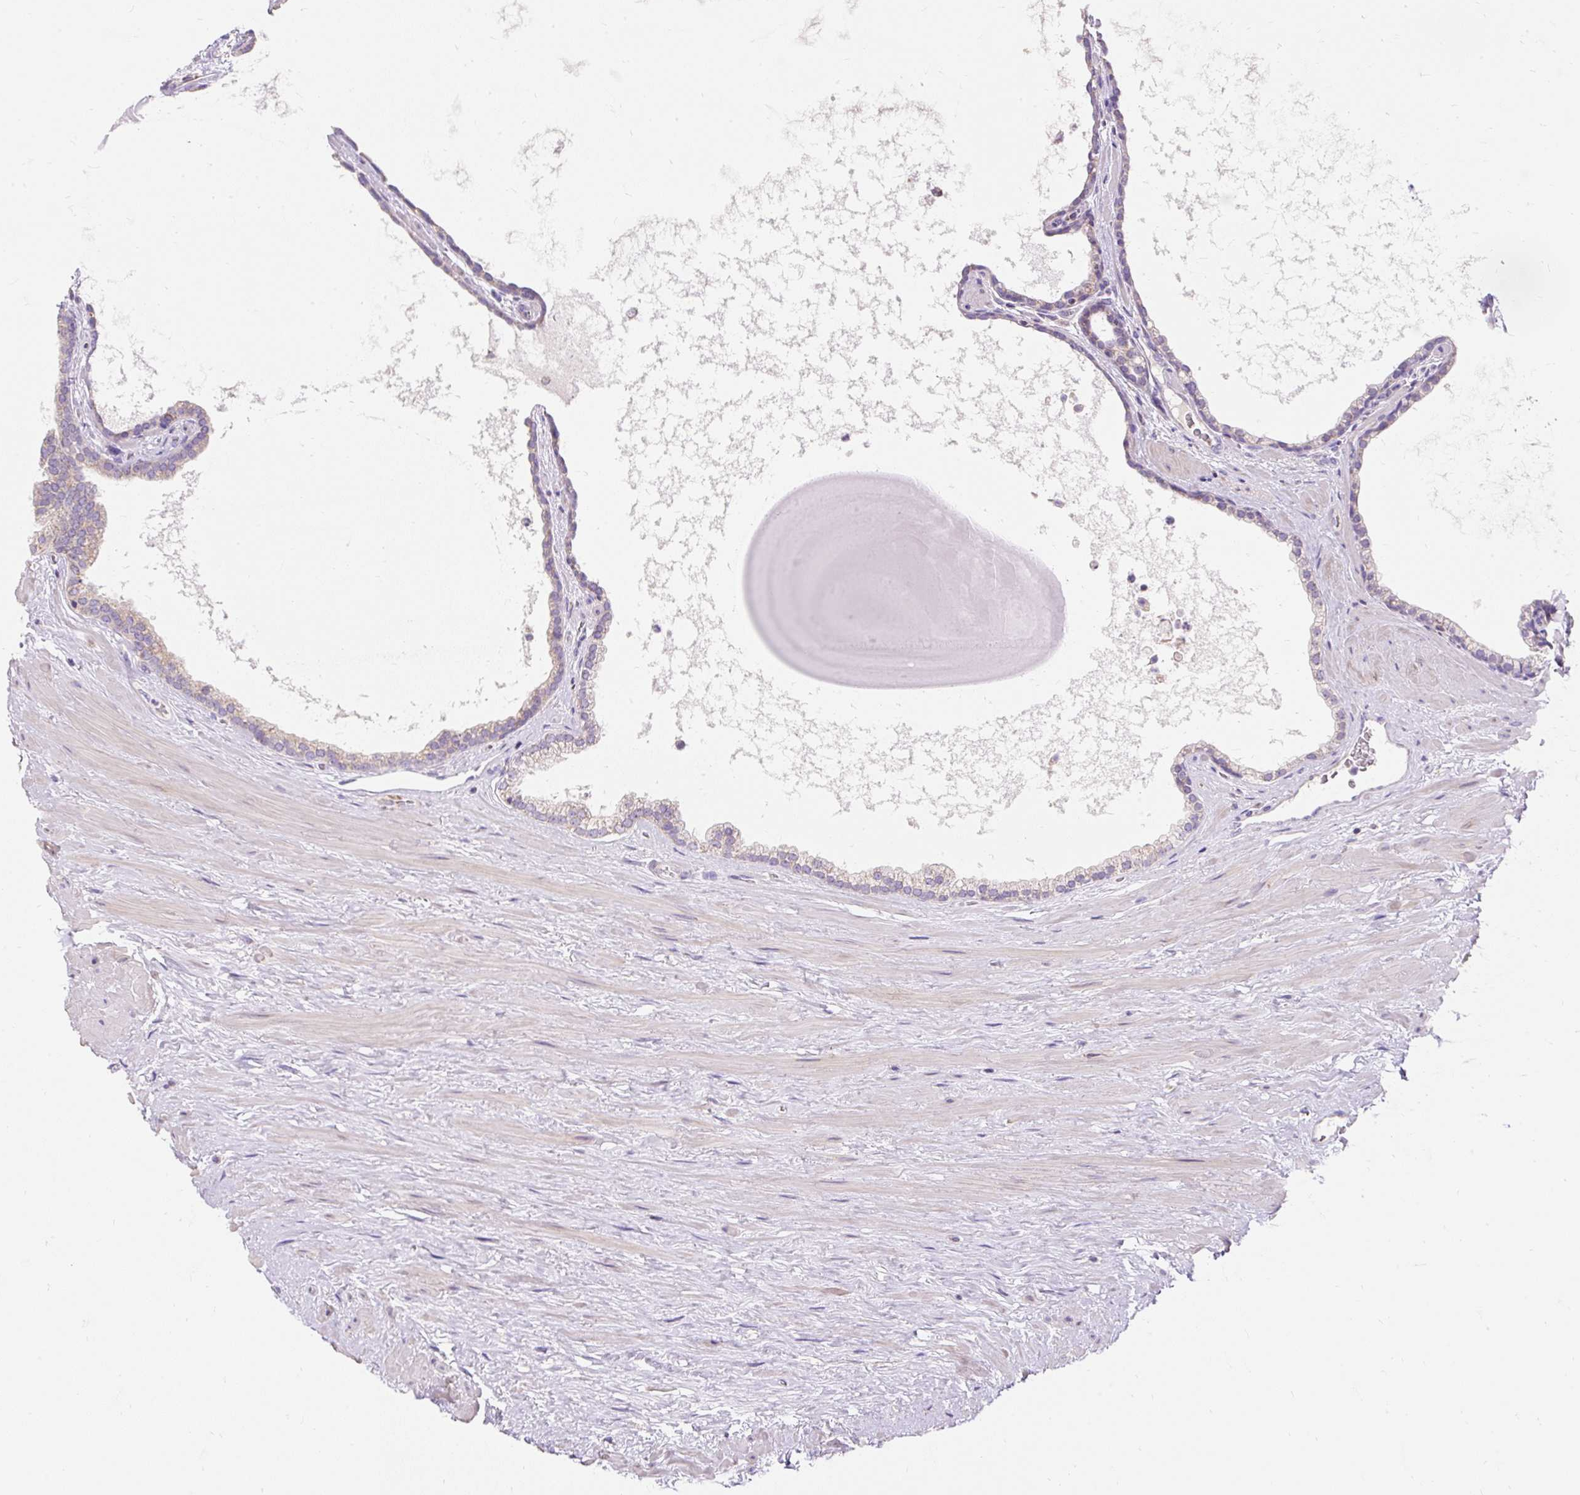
{"staining": {"intensity": "moderate", "quantity": "<25%", "location": "cytoplasmic/membranous"}, "tissue": "prostate", "cell_type": "Glandular cells", "image_type": "normal", "snomed": [{"axis": "morphology", "description": "Normal tissue, NOS"}, {"axis": "topography", "description": "Prostate"}], "caption": "The photomicrograph exhibits a brown stain indicating the presence of a protein in the cytoplasmic/membranous of glandular cells in prostate.", "gene": "PMAIP1", "patient": {"sex": "male", "age": 48}}